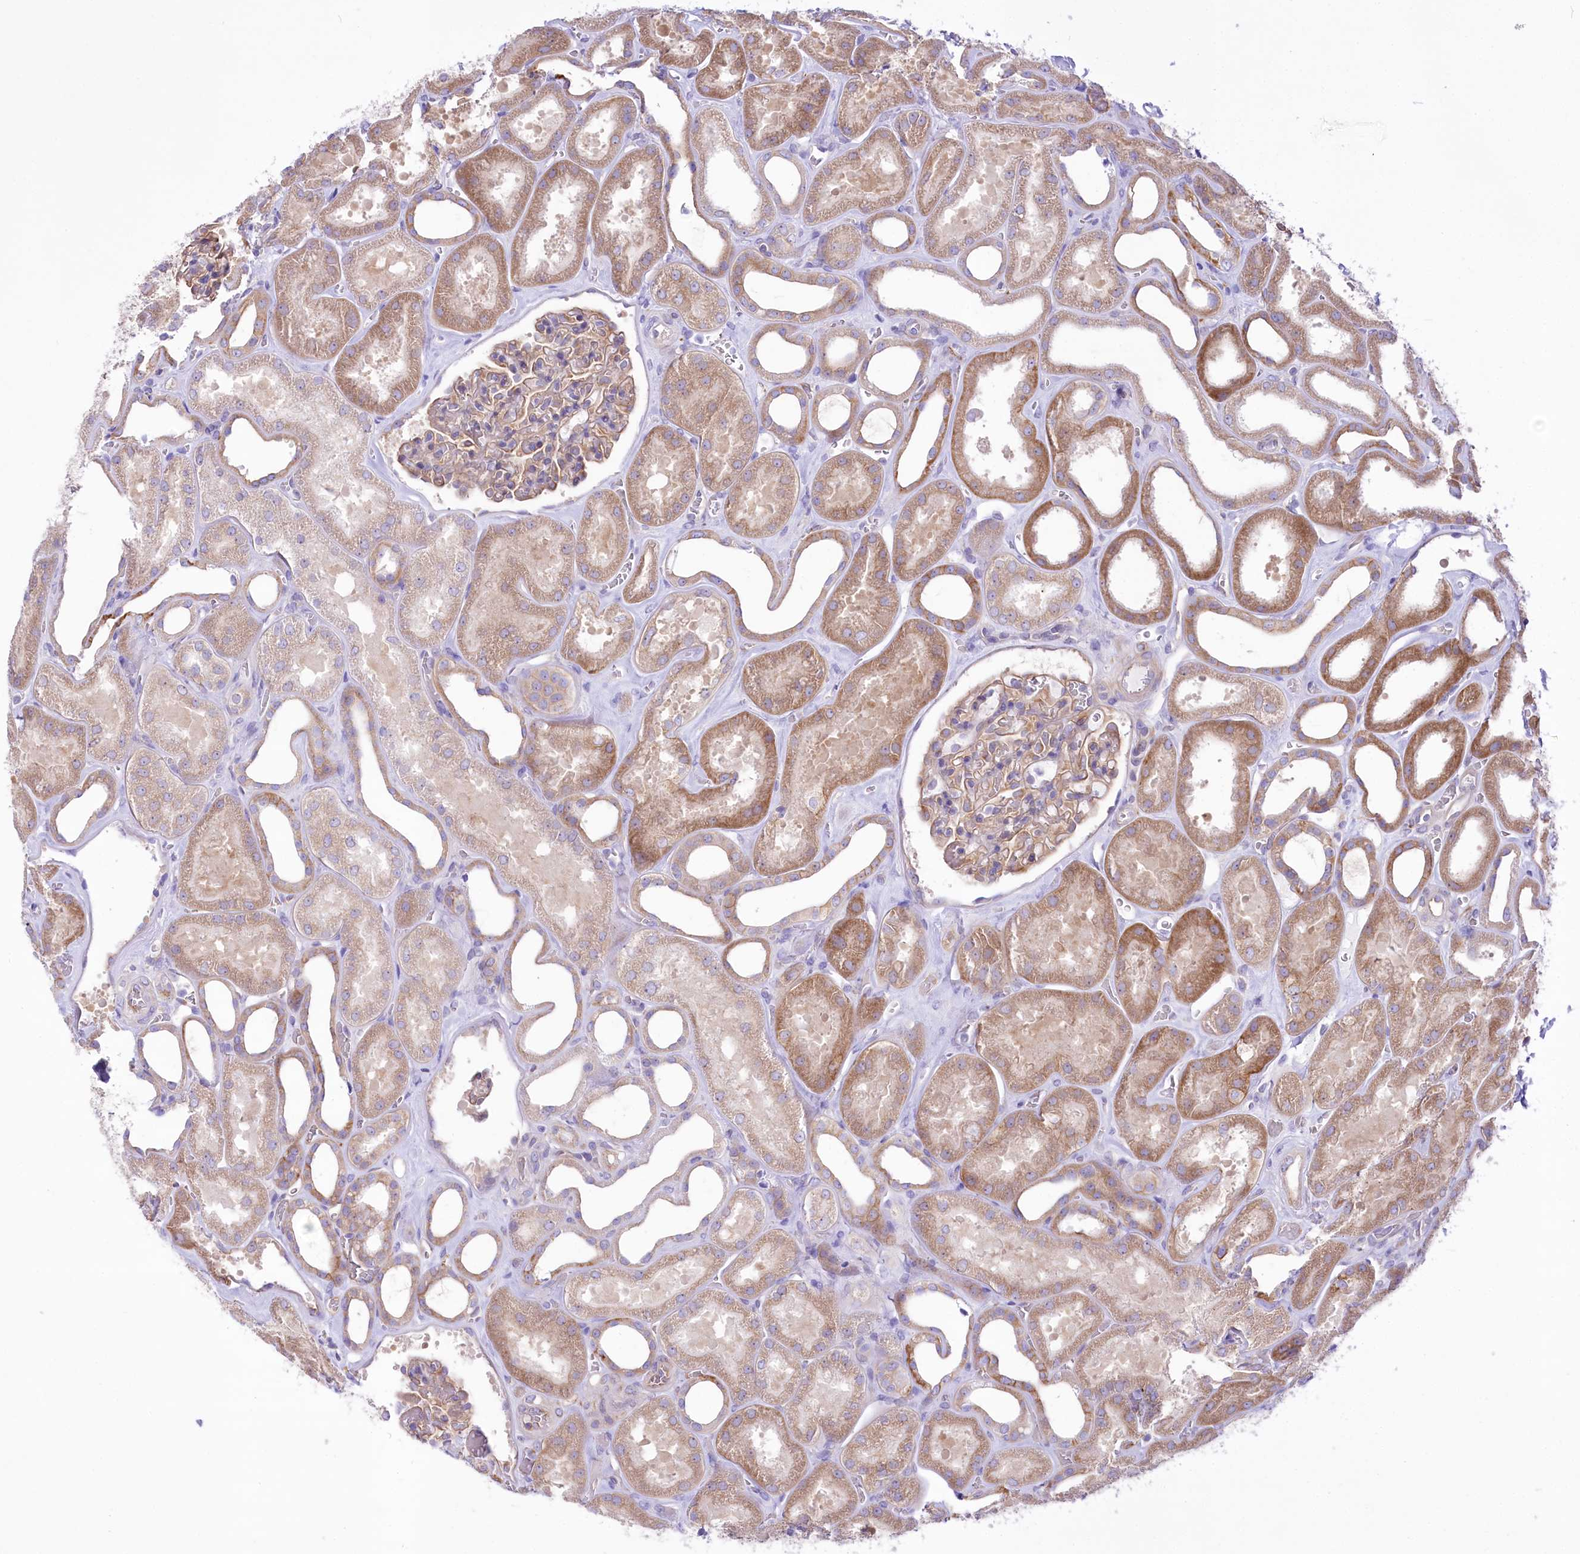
{"staining": {"intensity": "weak", "quantity": ">75%", "location": "cytoplasmic/membranous"}, "tissue": "kidney", "cell_type": "Cells in glomeruli", "image_type": "normal", "snomed": [{"axis": "morphology", "description": "Normal tissue, NOS"}, {"axis": "morphology", "description": "Adenocarcinoma, NOS"}, {"axis": "topography", "description": "Kidney"}], "caption": "Weak cytoplasmic/membranous positivity is present in about >75% of cells in glomeruli in normal kidney. (brown staining indicates protein expression, while blue staining denotes nuclei).", "gene": "LRRC34", "patient": {"sex": "female", "age": 68}}